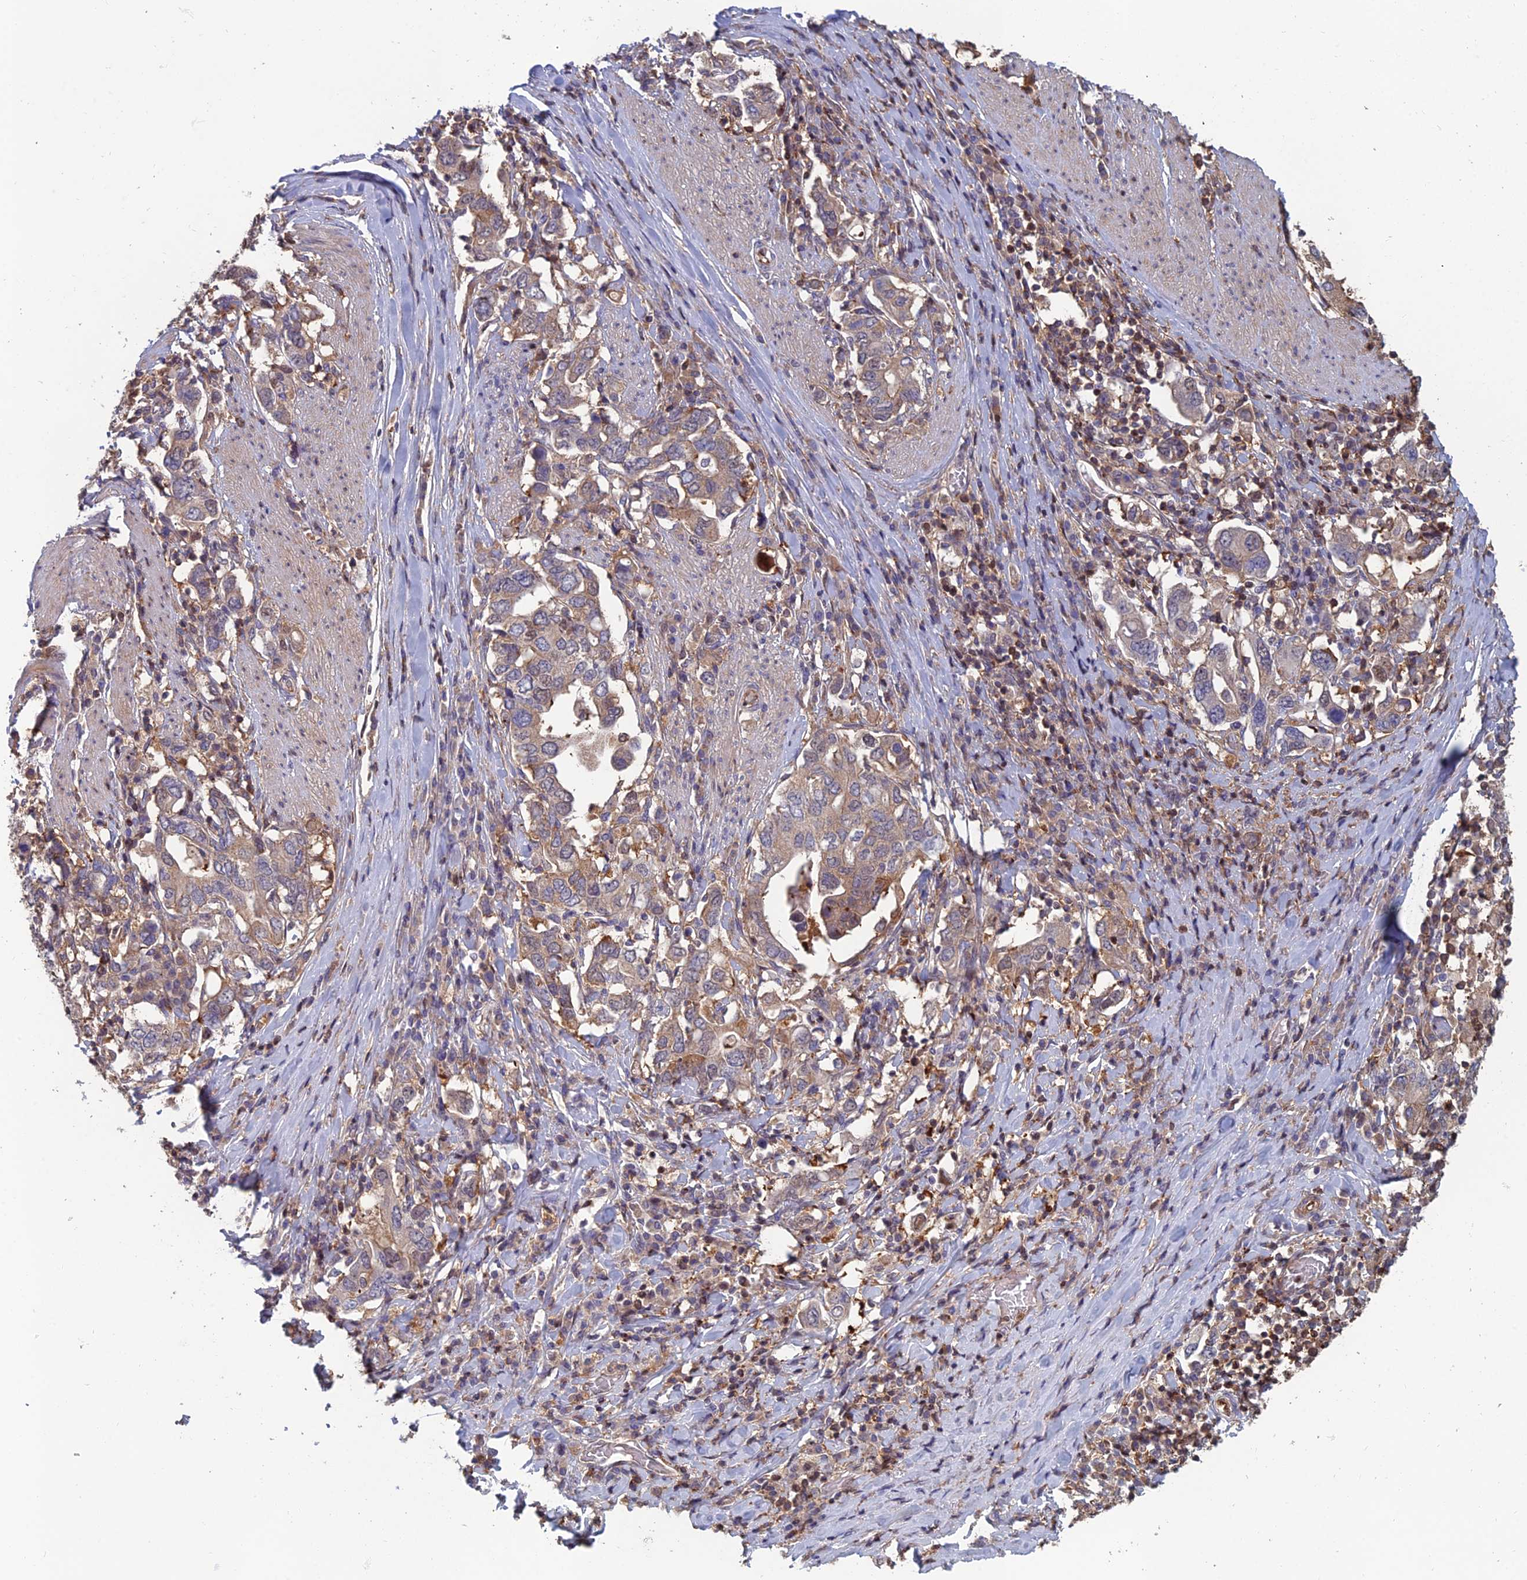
{"staining": {"intensity": "weak", "quantity": "25%-75%", "location": "cytoplasmic/membranous"}, "tissue": "stomach cancer", "cell_type": "Tumor cells", "image_type": "cancer", "snomed": [{"axis": "morphology", "description": "Adenocarcinoma, NOS"}, {"axis": "topography", "description": "Stomach, upper"}, {"axis": "topography", "description": "Stomach"}], "caption": "The micrograph demonstrates immunohistochemical staining of stomach adenocarcinoma. There is weak cytoplasmic/membranous positivity is identified in approximately 25%-75% of tumor cells. (IHC, brightfield microscopy, high magnification).", "gene": "C15orf62", "patient": {"sex": "male", "age": 62}}